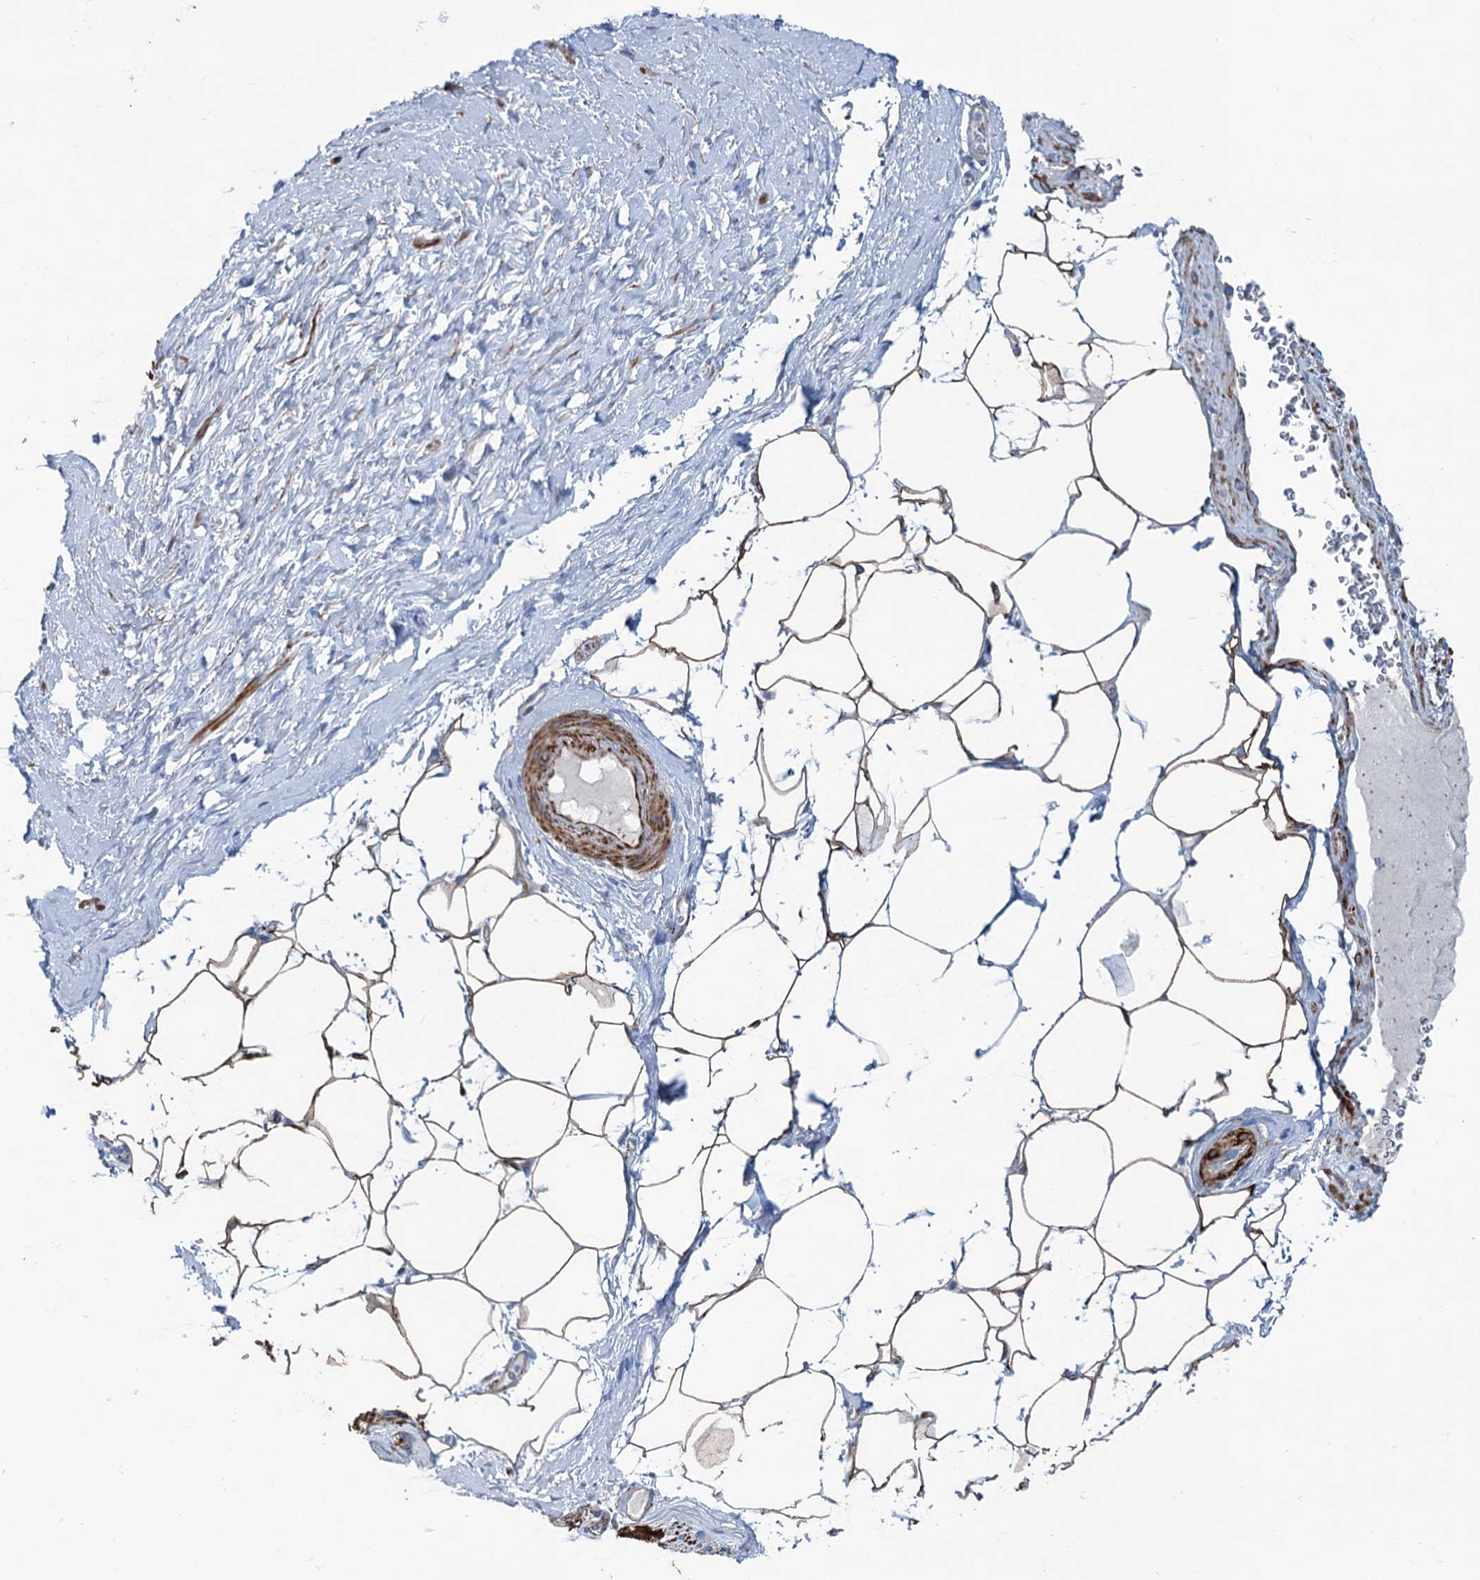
{"staining": {"intensity": "moderate", "quantity": ">75%", "location": "cytoplasmic/membranous"}, "tissue": "adipose tissue", "cell_type": "Adipocytes", "image_type": "normal", "snomed": [{"axis": "morphology", "description": "Normal tissue, NOS"}, {"axis": "morphology", "description": "Adenocarcinoma, Low grade"}, {"axis": "topography", "description": "Prostate"}, {"axis": "topography", "description": "Peripheral nerve tissue"}], "caption": "DAB immunohistochemical staining of benign adipose tissue reveals moderate cytoplasmic/membranous protein staining in about >75% of adipocytes. Nuclei are stained in blue.", "gene": "CALCOCO1", "patient": {"sex": "male", "age": 63}}